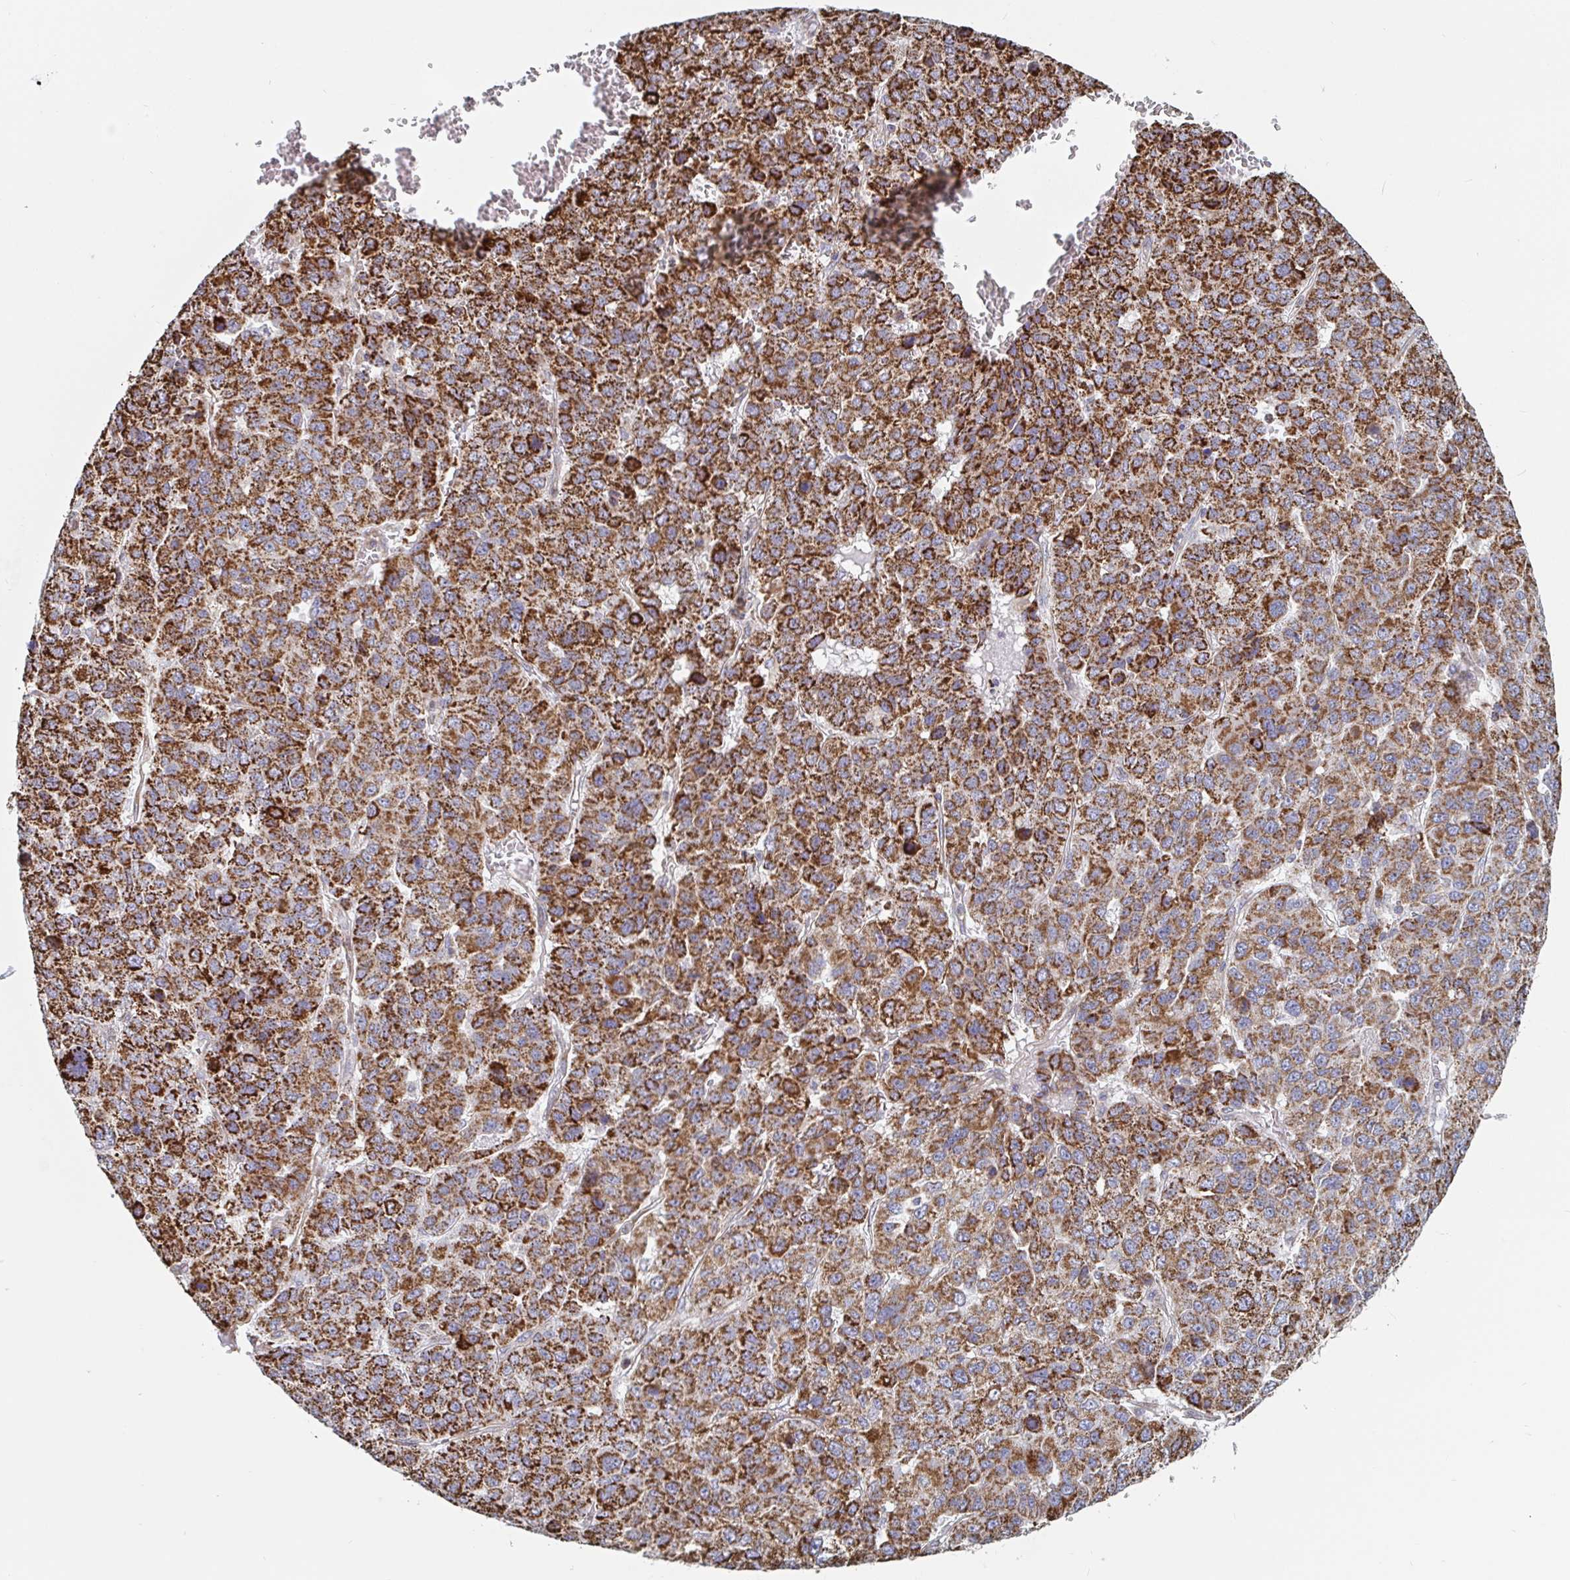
{"staining": {"intensity": "strong", "quantity": ">75%", "location": "cytoplasmic/membranous"}, "tissue": "liver cancer", "cell_type": "Tumor cells", "image_type": "cancer", "snomed": [{"axis": "morphology", "description": "Carcinoma, Hepatocellular, NOS"}, {"axis": "topography", "description": "Liver"}], "caption": "A high-resolution histopathology image shows immunohistochemistry (IHC) staining of liver hepatocellular carcinoma, which demonstrates strong cytoplasmic/membranous positivity in about >75% of tumor cells.", "gene": "STARD8", "patient": {"sex": "male", "age": 69}}